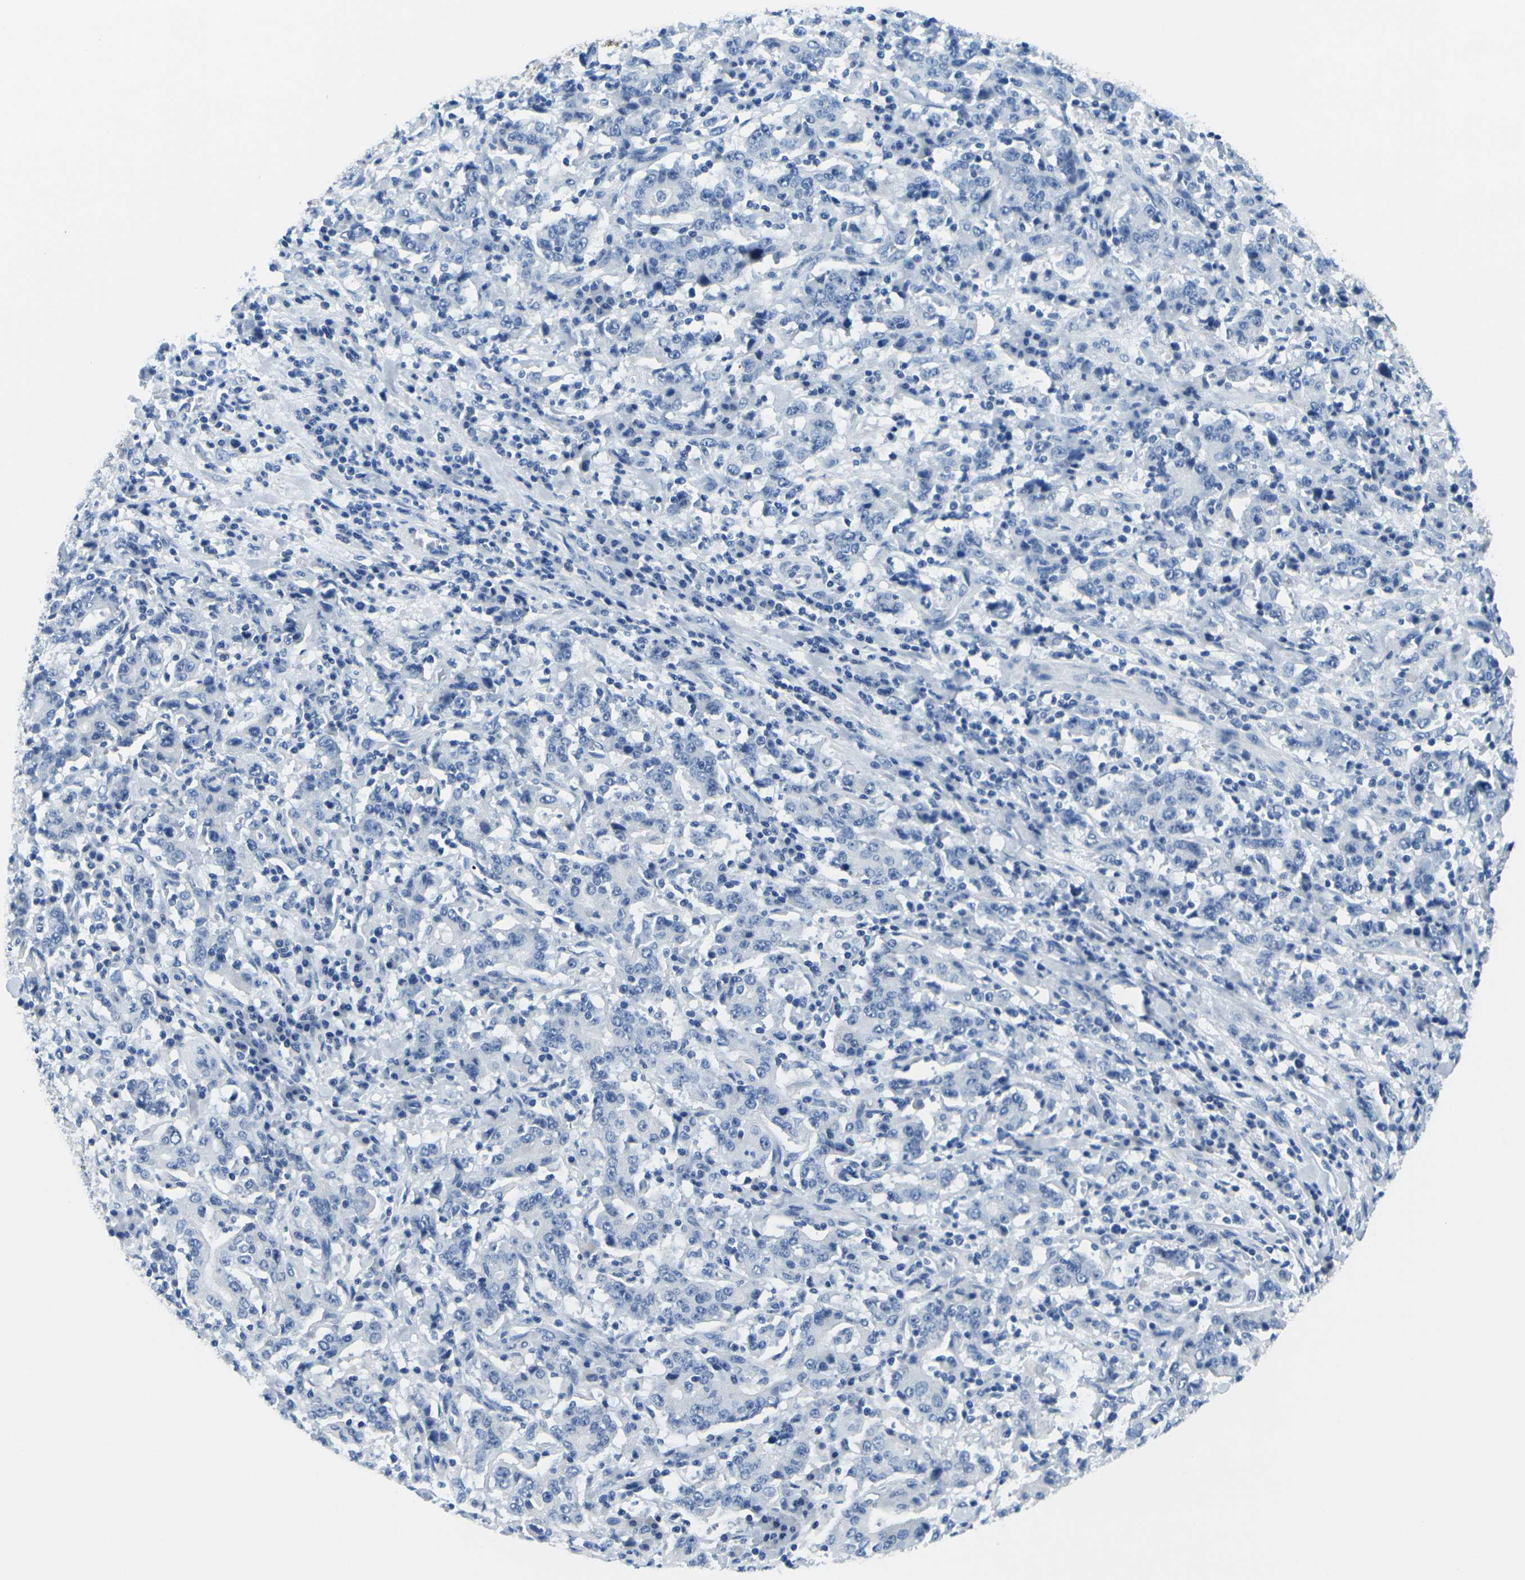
{"staining": {"intensity": "negative", "quantity": "none", "location": "none"}, "tissue": "stomach cancer", "cell_type": "Tumor cells", "image_type": "cancer", "snomed": [{"axis": "morphology", "description": "Normal tissue, NOS"}, {"axis": "morphology", "description": "Adenocarcinoma, NOS"}, {"axis": "topography", "description": "Stomach, upper"}, {"axis": "topography", "description": "Stomach"}], "caption": "A micrograph of human stomach cancer (adenocarcinoma) is negative for staining in tumor cells.", "gene": "FAM3D", "patient": {"sex": "male", "age": 59}}